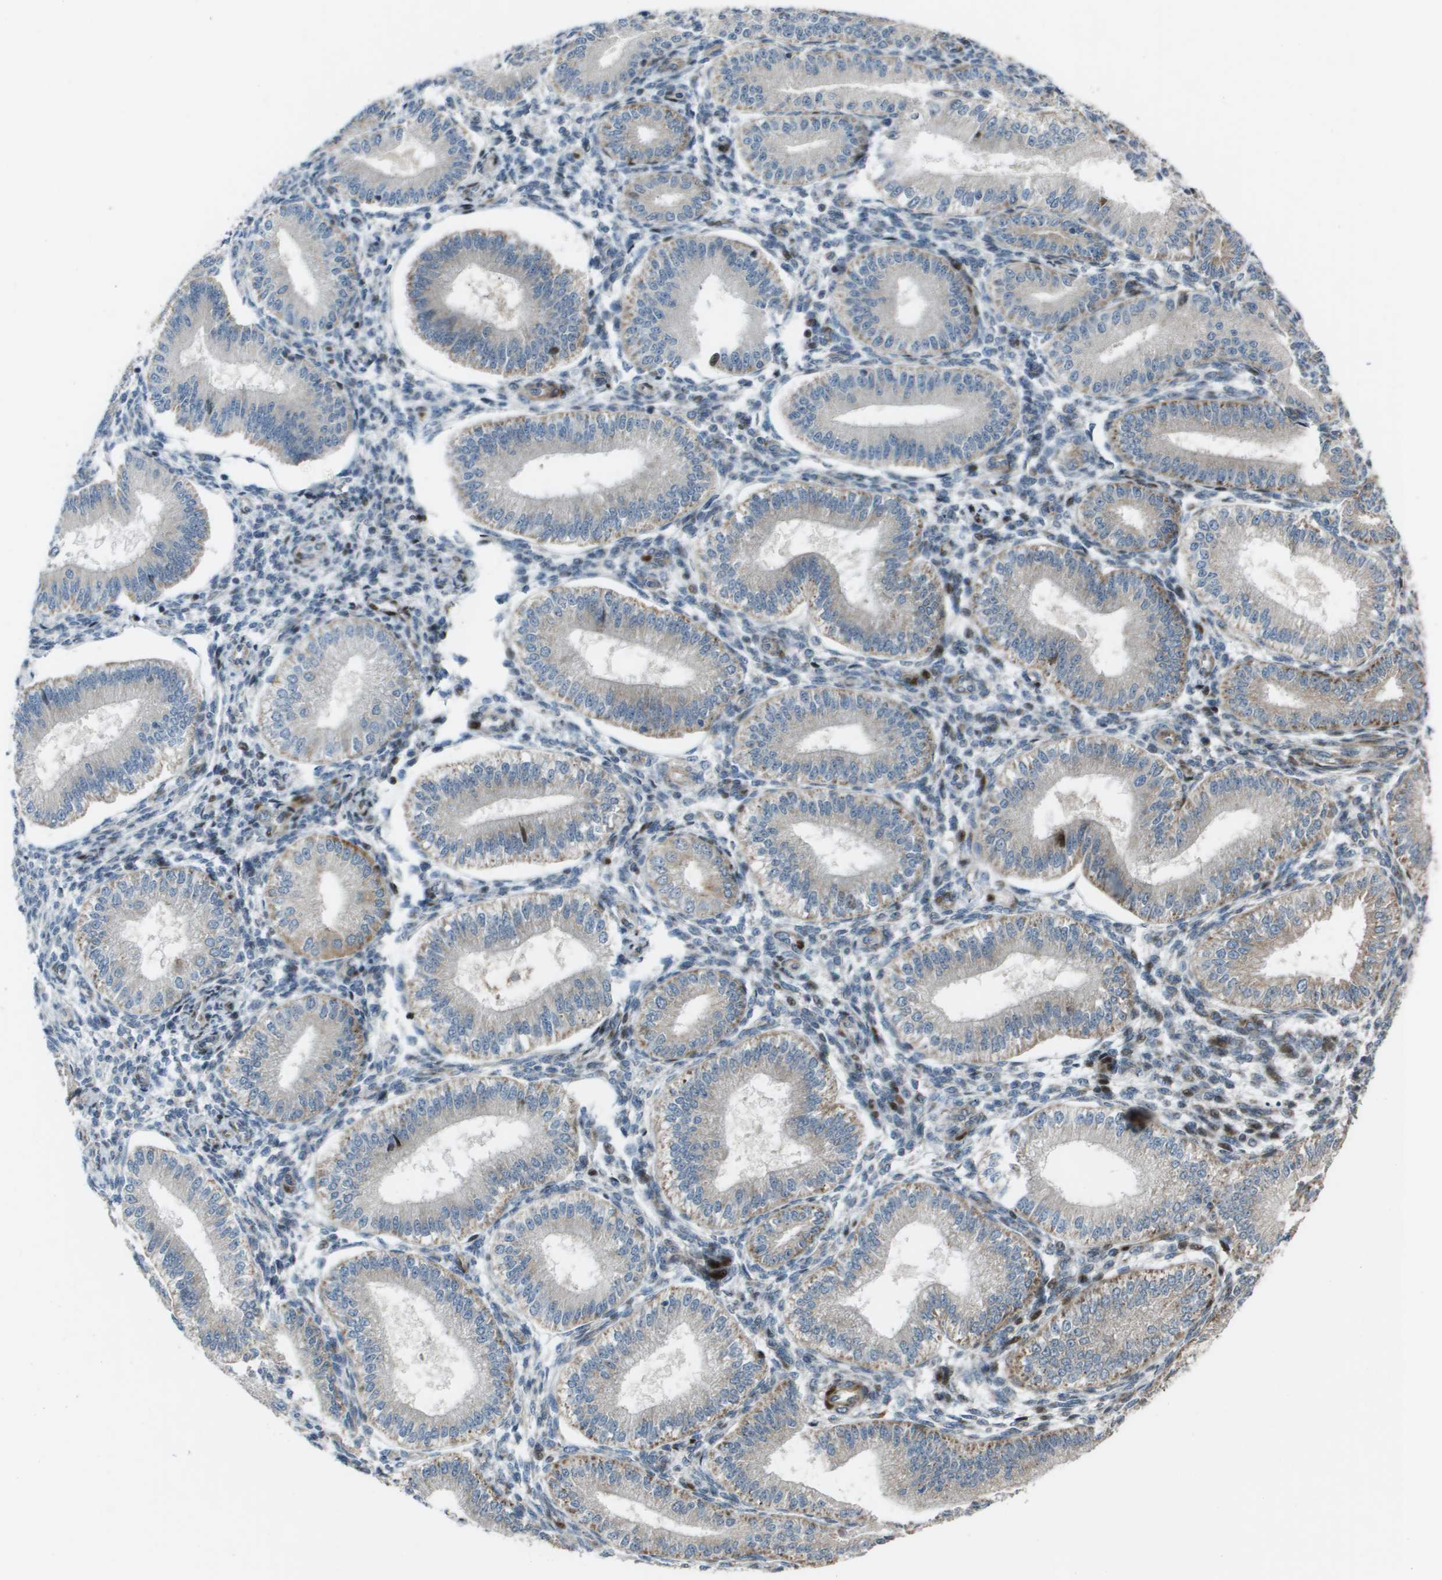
{"staining": {"intensity": "negative", "quantity": "none", "location": "none"}, "tissue": "endometrium", "cell_type": "Cells in endometrial stroma", "image_type": "normal", "snomed": [{"axis": "morphology", "description": "Normal tissue, NOS"}, {"axis": "topography", "description": "Endometrium"}], "caption": "The IHC image has no significant expression in cells in endometrial stroma of endometrium. The staining was performed using DAB (3,3'-diaminobenzidine) to visualize the protein expression in brown, while the nuclei were stained in blue with hematoxylin (Magnification: 20x).", "gene": "MGAT3", "patient": {"sex": "female", "age": 39}}